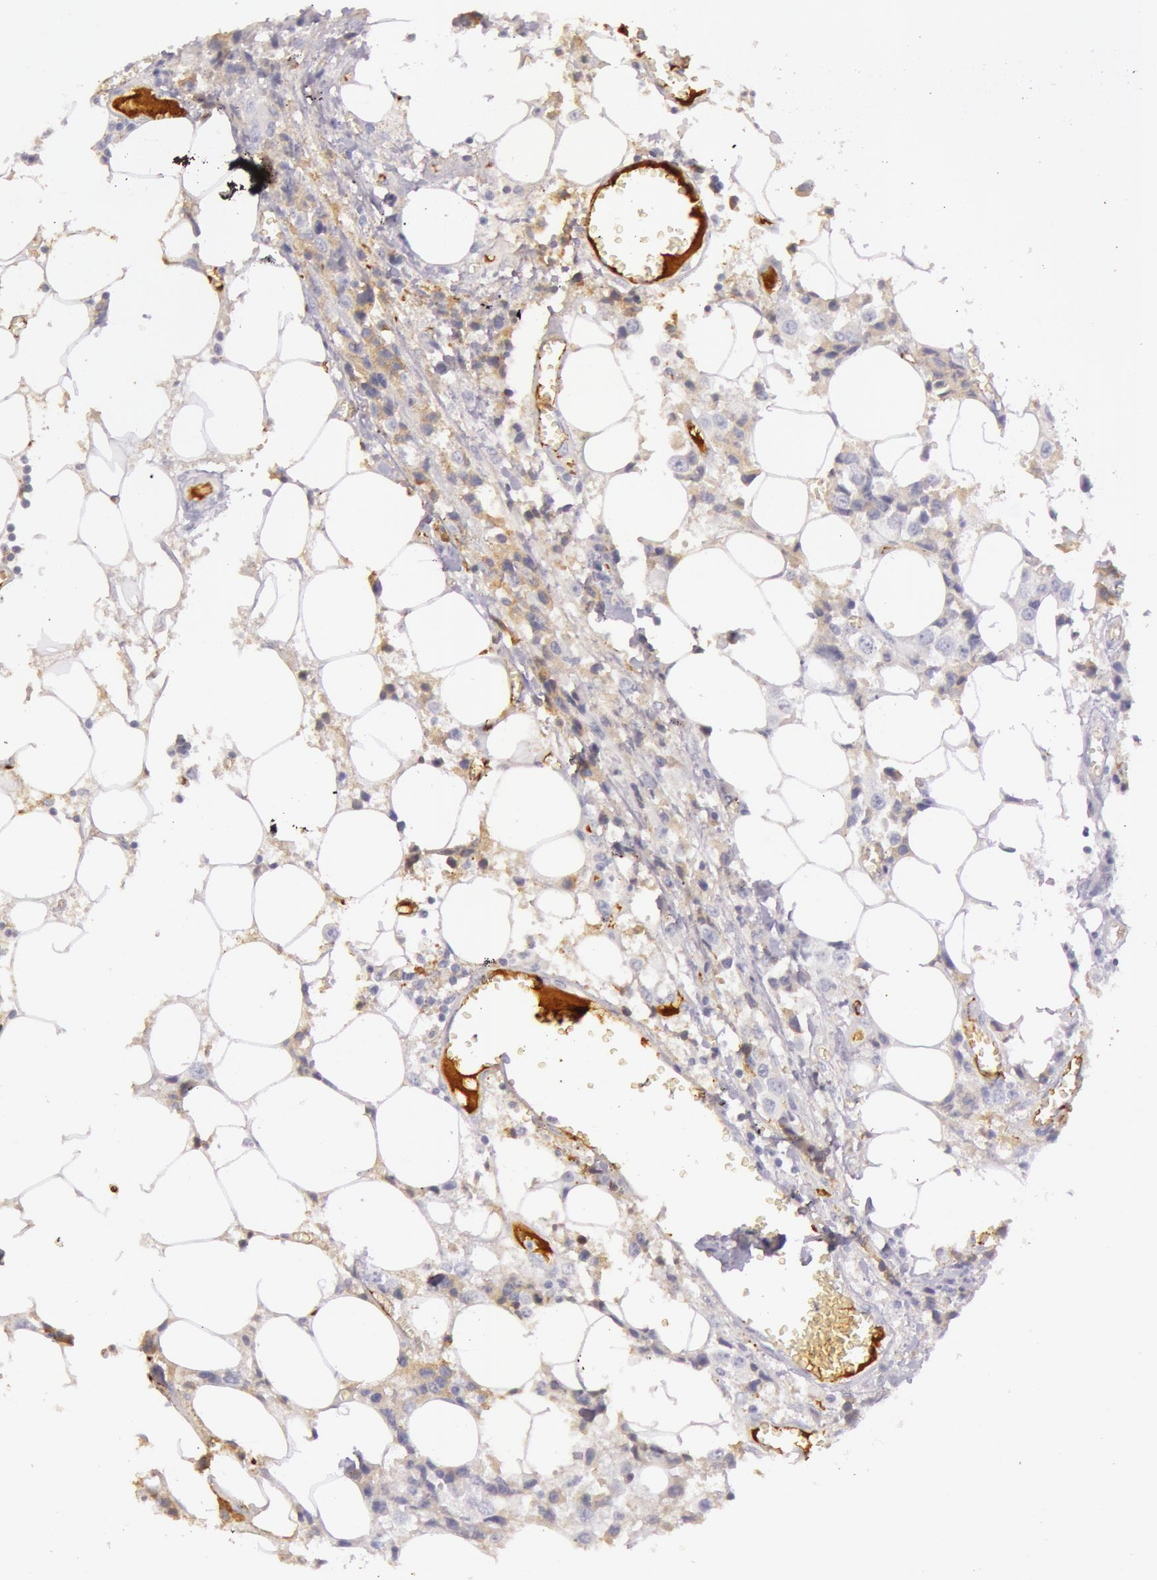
{"staining": {"intensity": "negative", "quantity": "none", "location": "none"}, "tissue": "breast cancer", "cell_type": "Tumor cells", "image_type": "cancer", "snomed": [{"axis": "morphology", "description": "Duct carcinoma"}, {"axis": "topography", "description": "Breast"}], "caption": "Immunohistochemistry histopathology image of neoplastic tissue: human breast cancer (invasive ductal carcinoma) stained with DAB displays no significant protein expression in tumor cells.", "gene": "C4BPA", "patient": {"sex": "female", "age": 58}}